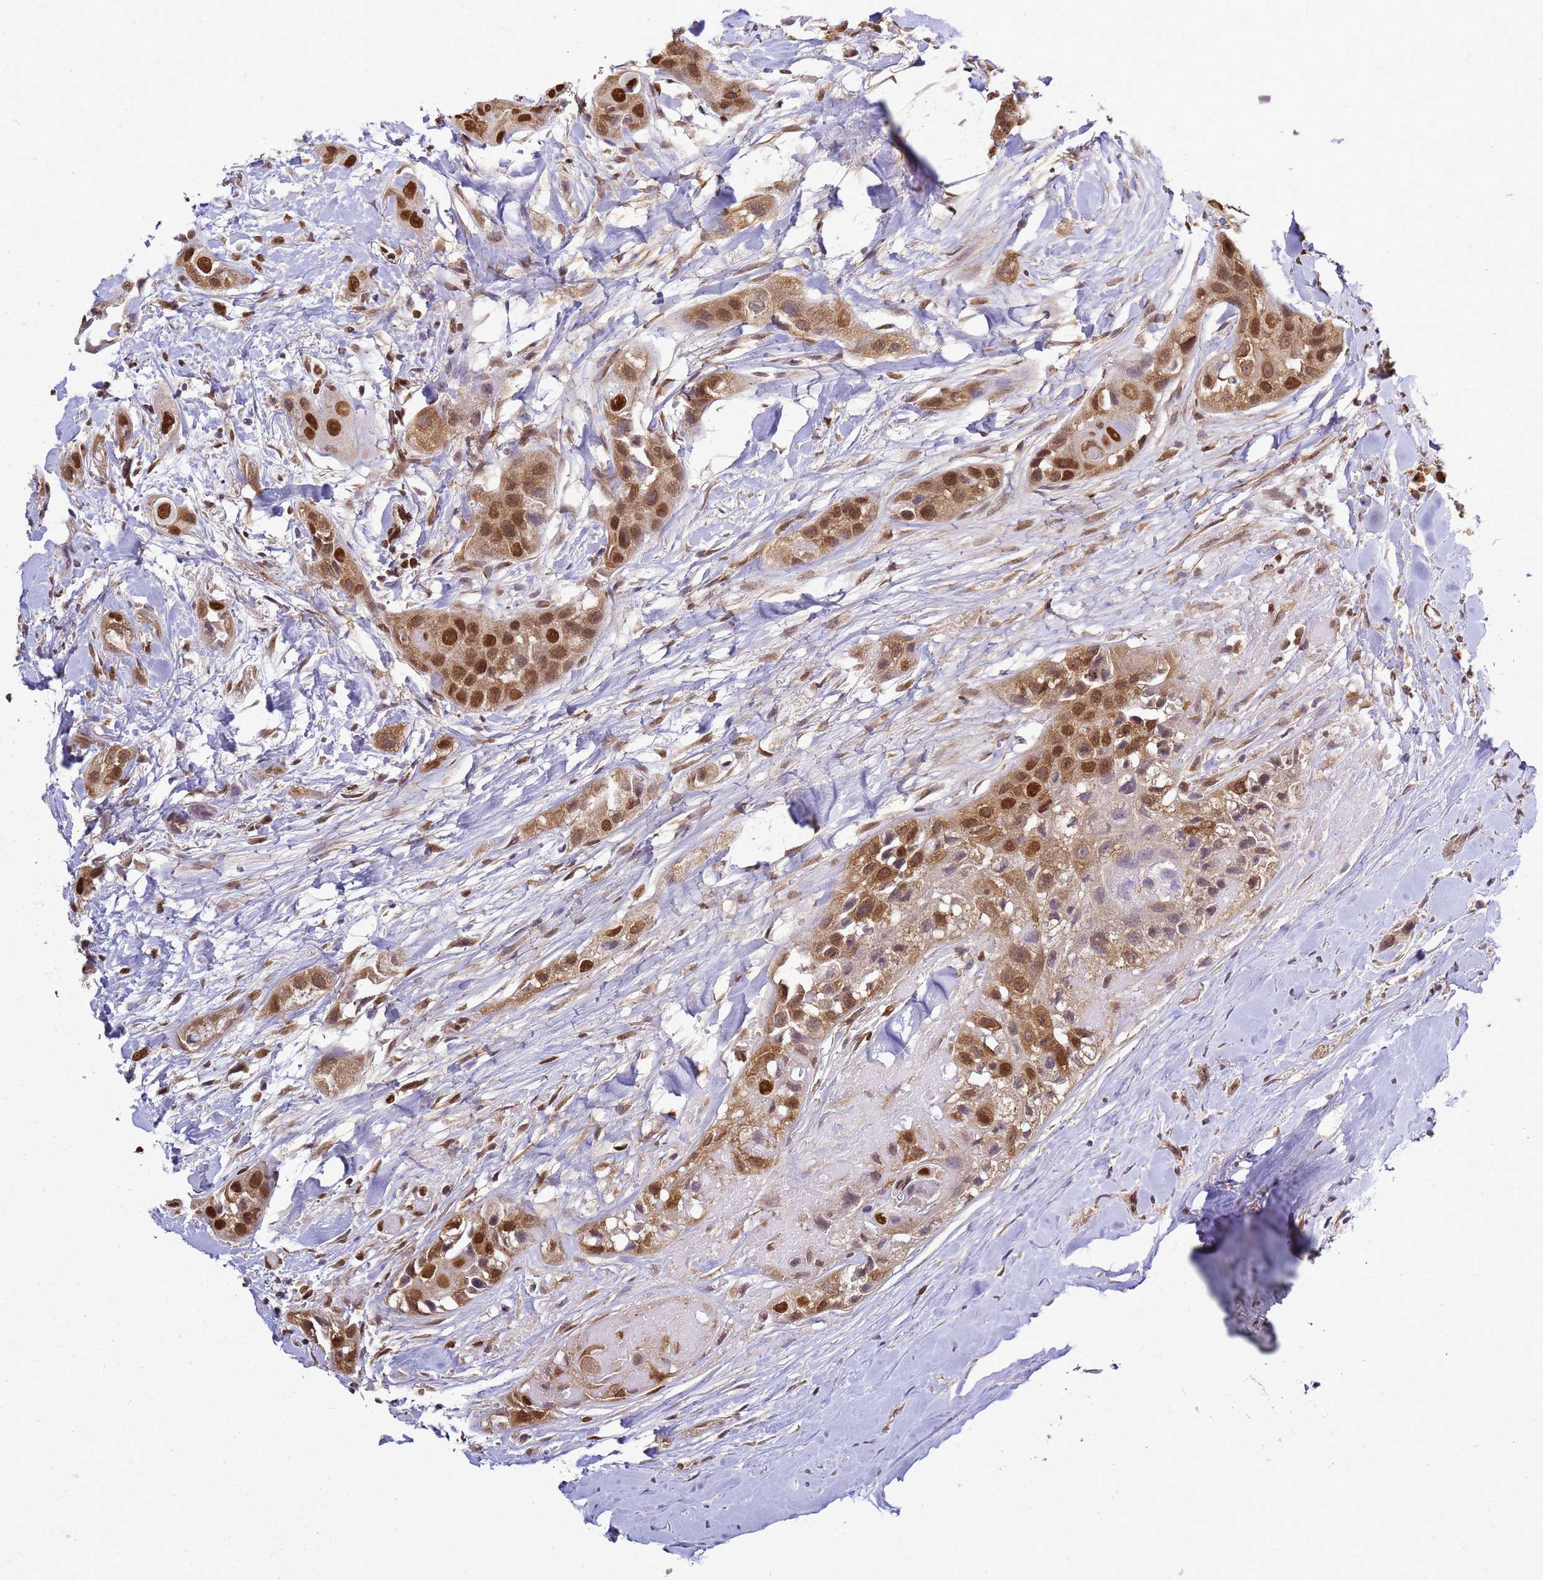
{"staining": {"intensity": "strong", "quantity": ">75%", "location": "cytoplasmic/membranous,nuclear"}, "tissue": "head and neck cancer", "cell_type": "Tumor cells", "image_type": "cancer", "snomed": [{"axis": "morphology", "description": "Normal tissue, NOS"}, {"axis": "morphology", "description": "Squamous cell carcinoma, NOS"}, {"axis": "topography", "description": "Skeletal muscle"}, {"axis": "topography", "description": "Head-Neck"}], "caption": "This is a photomicrograph of immunohistochemistry (IHC) staining of head and neck cancer (squamous cell carcinoma), which shows strong expression in the cytoplasmic/membranous and nuclear of tumor cells.", "gene": "APEX1", "patient": {"sex": "male", "age": 51}}